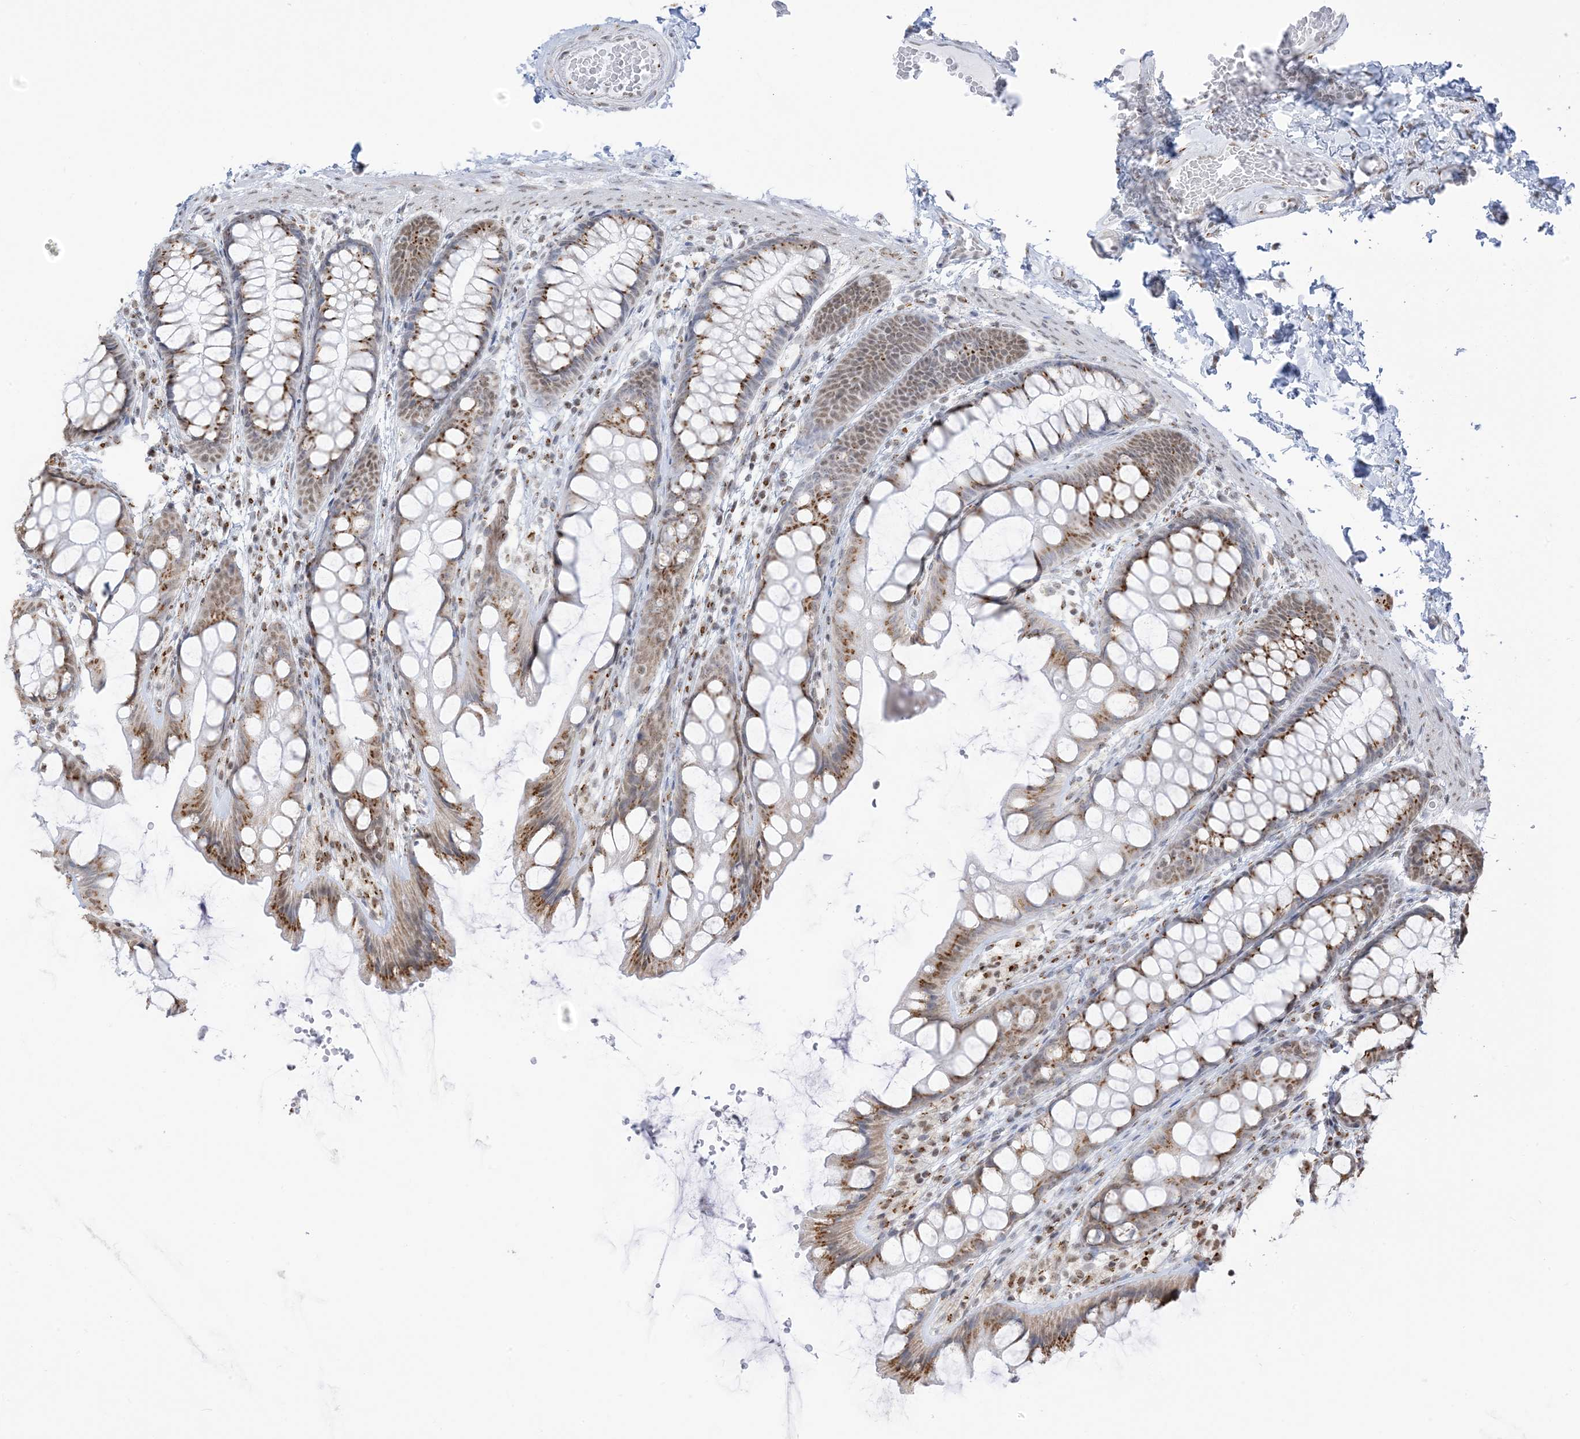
{"staining": {"intensity": "moderate", "quantity": "25%-75%", "location": "nuclear"}, "tissue": "colon", "cell_type": "Endothelial cells", "image_type": "normal", "snomed": [{"axis": "morphology", "description": "Normal tissue, NOS"}, {"axis": "topography", "description": "Colon"}], "caption": "About 25%-75% of endothelial cells in benign colon show moderate nuclear protein staining as visualized by brown immunohistochemical staining.", "gene": "GPR107", "patient": {"sex": "male", "age": 47}}